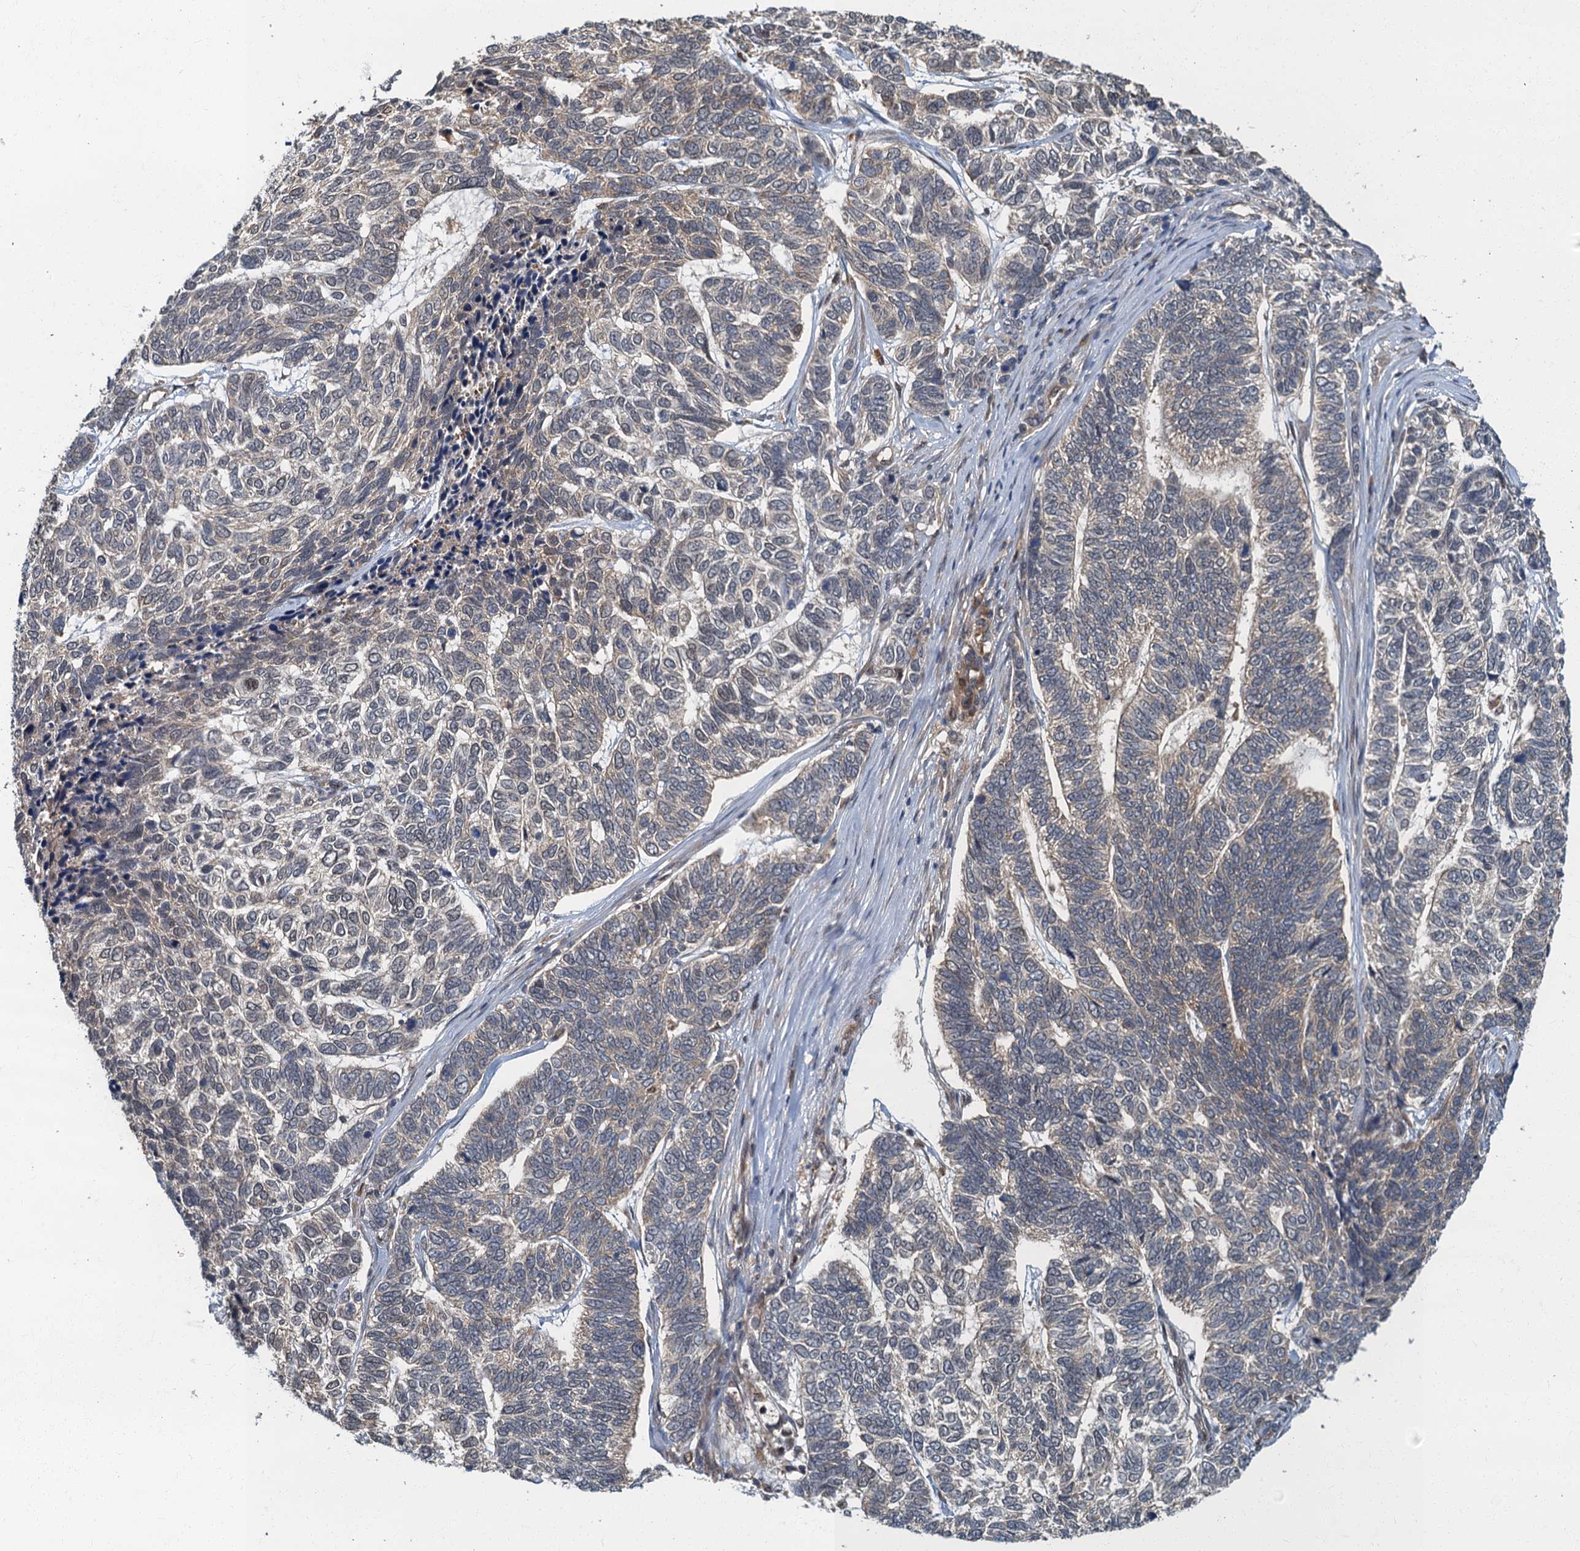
{"staining": {"intensity": "weak", "quantity": "<25%", "location": "cytoplasmic/membranous"}, "tissue": "skin cancer", "cell_type": "Tumor cells", "image_type": "cancer", "snomed": [{"axis": "morphology", "description": "Basal cell carcinoma"}, {"axis": "topography", "description": "Skin"}], "caption": "Immunohistochemical staining of skin basal cell carcinoma exhibits no significant expression in tumor cells. (DAB immunohistochemistry, high magnification).", "gene": "TBCK", "patient": {"sex": "female", "age": 65}}